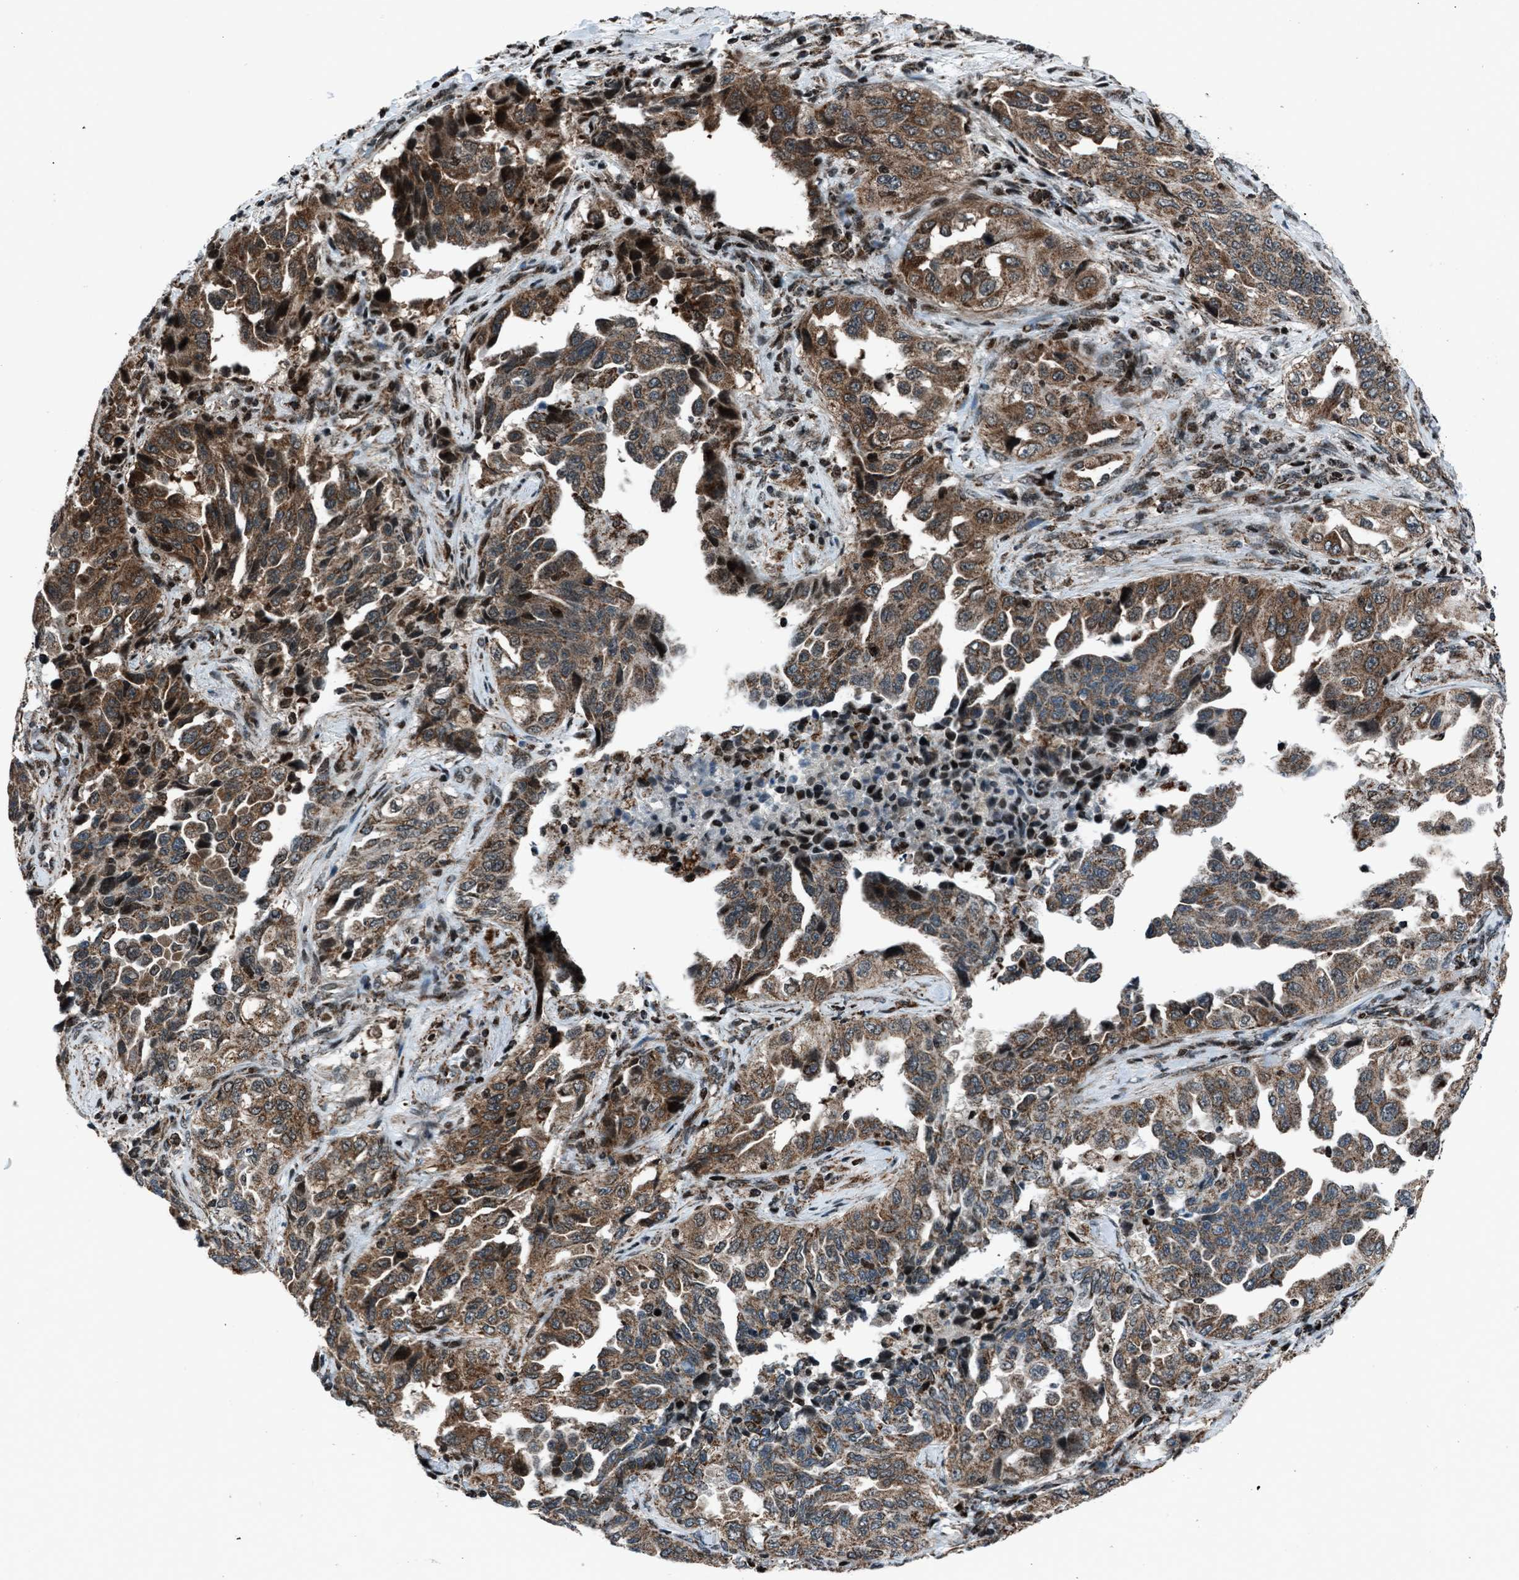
{"staining": {"intensity": "moderate", "quantity": ">75%", "location": "cytoplasmic/membranous"}, "tissue": "lung cancer", "cell_type": "Tumor cells", "image_type": "cancer", "snomed": [{"axis": "morphology", "description": "Adenocarcinoma, NOS"}, {"axis": "topography", "description": "Lung"}], "caption": "This image shows immunohistochemistry (IHC) staining of human lung cancer (adenocarcinoma), with medium moderate cytoplasmic/membranous positivity in about >75% of tumor cells.", "gene": "MORC3", "patient": {"sex": "female", "age": 51}}